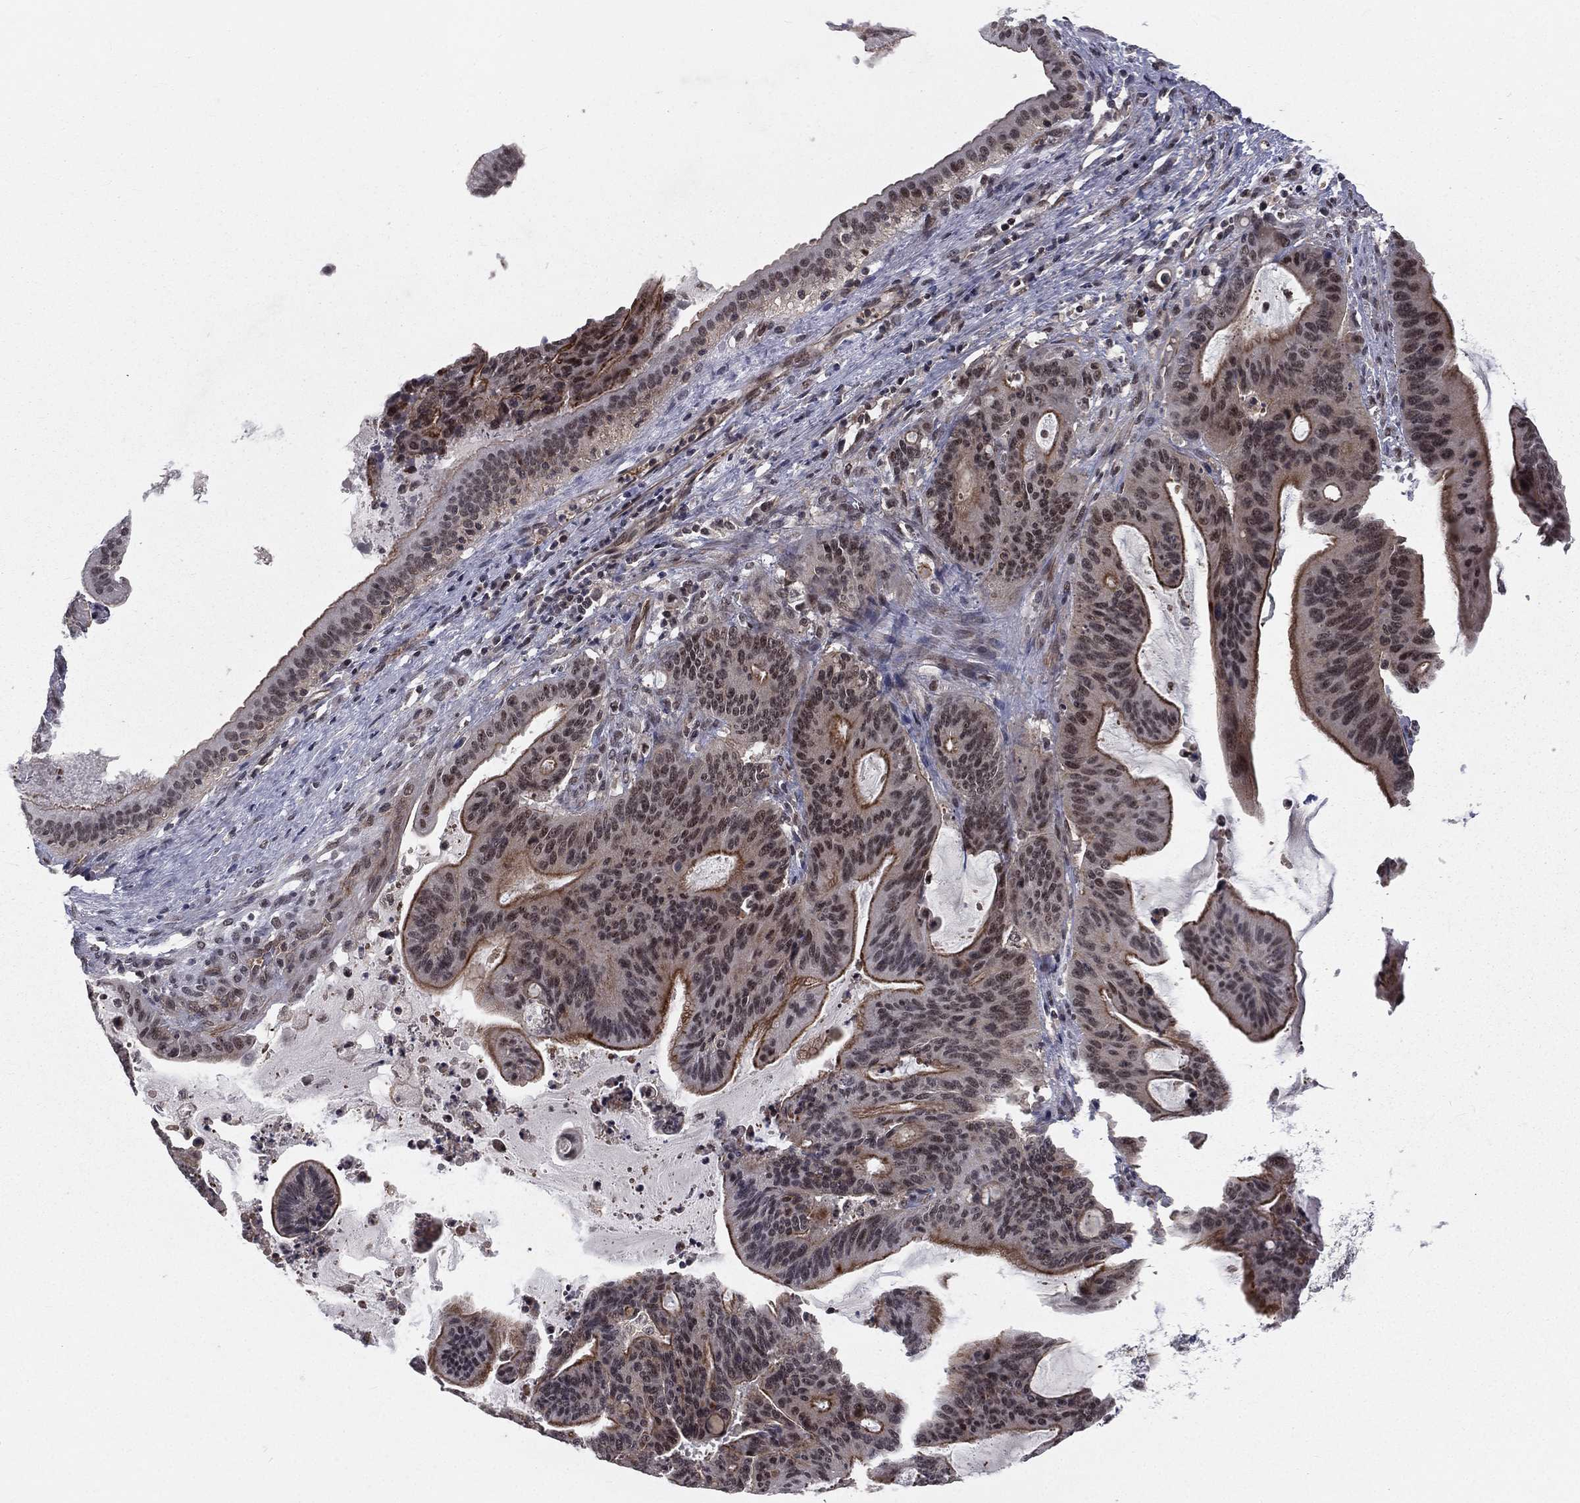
{"staining": {"intensity": "strong", "quantity": "<25%", "location": "cytoplasmic/membranous,nuclear"}, "tissue": "liver cancer", "cell_type": "Tumor cells", "image_type": "cancer", "snomed": [{"axis": "morphology", "description": "Cholangiocarcinoma"}, {"axis": "topography", "description": "Liver"}], "caption": "Human cholangiocarcinoma (liver) stained with a protein marker displays strong staining in tumor cells.", "gene": "MORC2", "patient": {"sex": "female", "age": 73}}